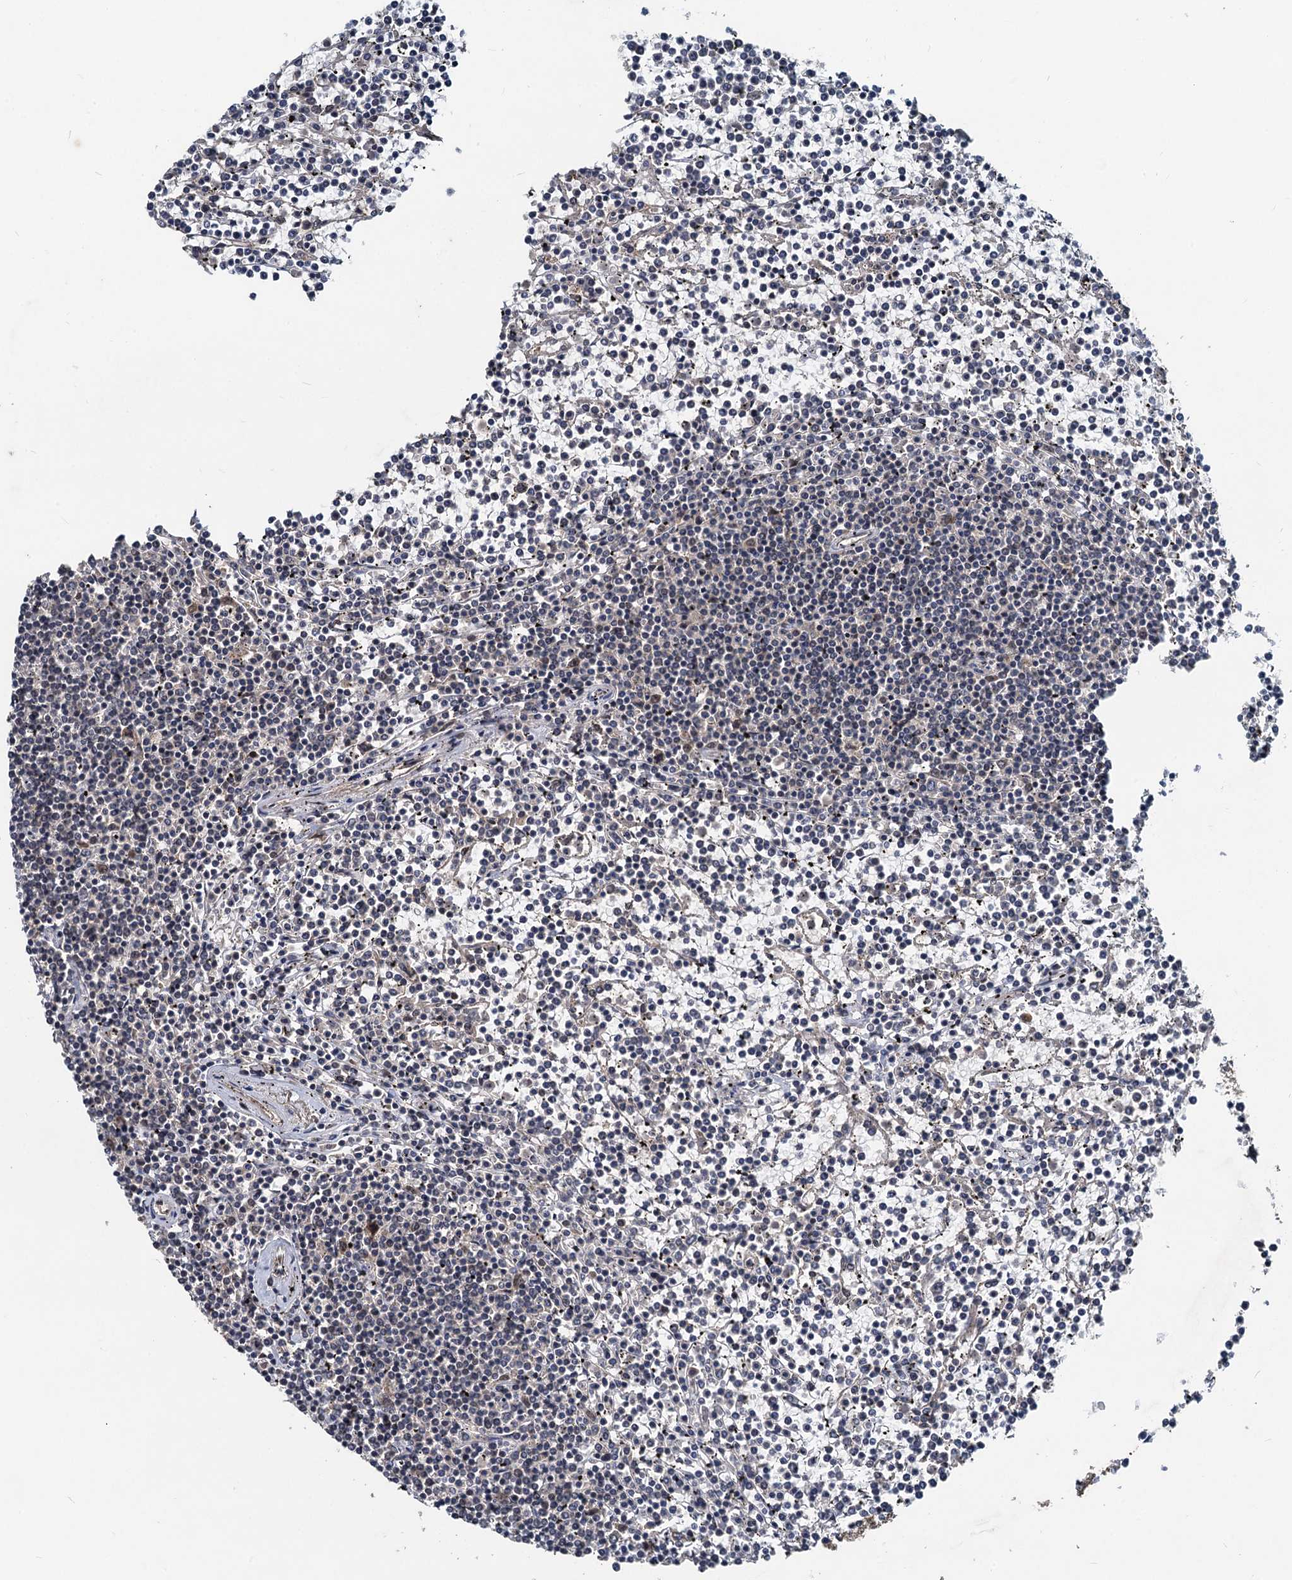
{"staining": {"intensity": "negative", "quantity": "none", "location": "none"}, "tissue": "lymphoma", "cell_type": "Tumor cells", "image_type": "cancer", "snomed": [{"axis": "morphology", "description": "Malignant lymphoma, non-Hodgkin's type, Low grade"}, {"axis": "topography", "description": "Spleen"}], "caption": "This is a histopathology image of immunohistochemistry staining of low-grade malignant lymphoma, non-Hodgkin's type, which shows no staining in tumor cells.", "gene": "RITA1", "patient": {"sex": "female", "age": 19}}